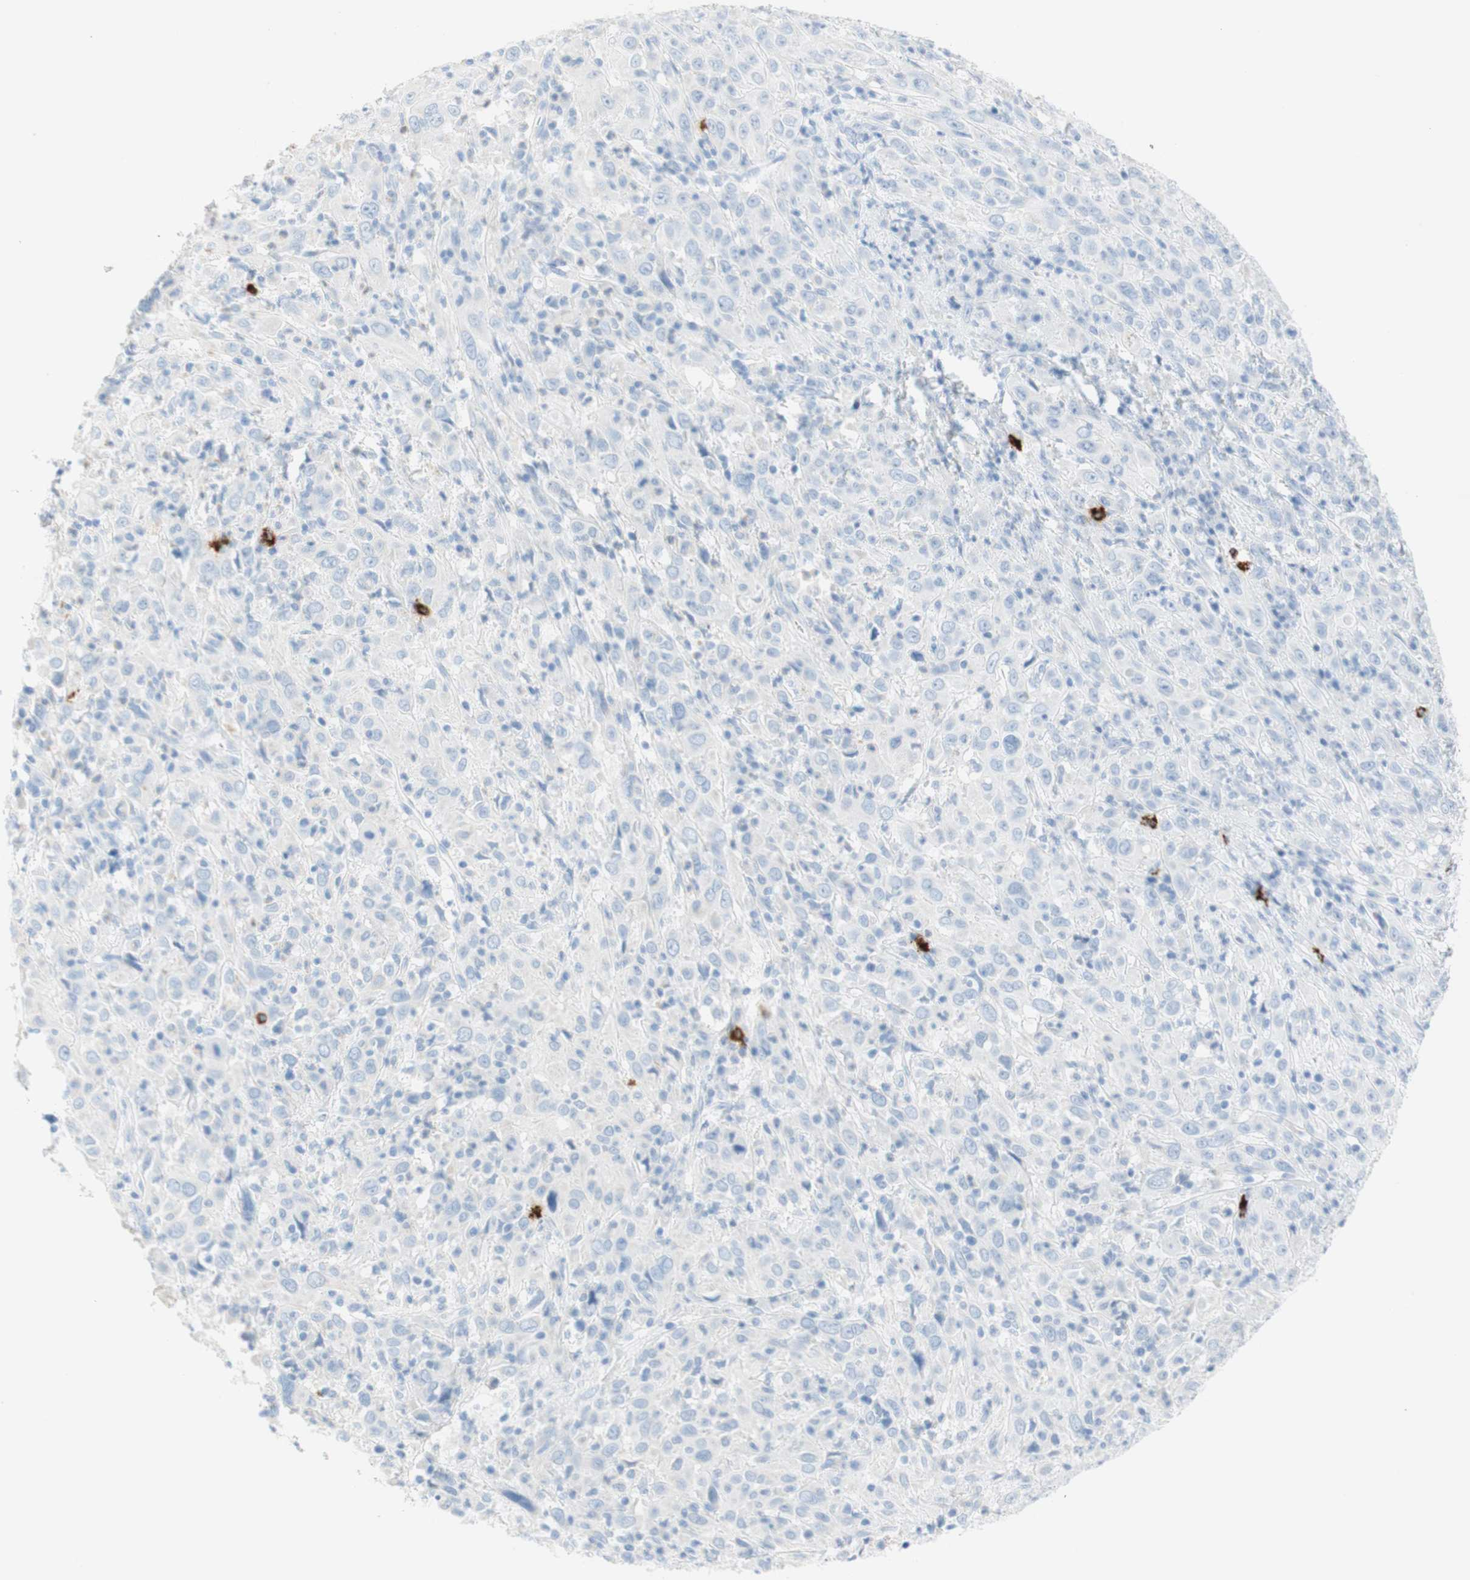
{"staining": {"intensity": "negative", "quantity": "none", "location": "none"}, "tissue": "cervical cancer", "cell_type": "Tumor cells", "image_type": "cancer", "snomed": [{"axis": "morphology", "description": "Squamous cell carcinoma, NOS"}, {"axis": "topography", "description": "Cervix"}], "caption": "Tumor cells show no significant protein expression in cervical cancer (squamous cell carcinoma). (IHC, brightfield microscopy, high magnification).", "gene": "CEACAM1", "patient": {"sex": "female", "age": 46}}